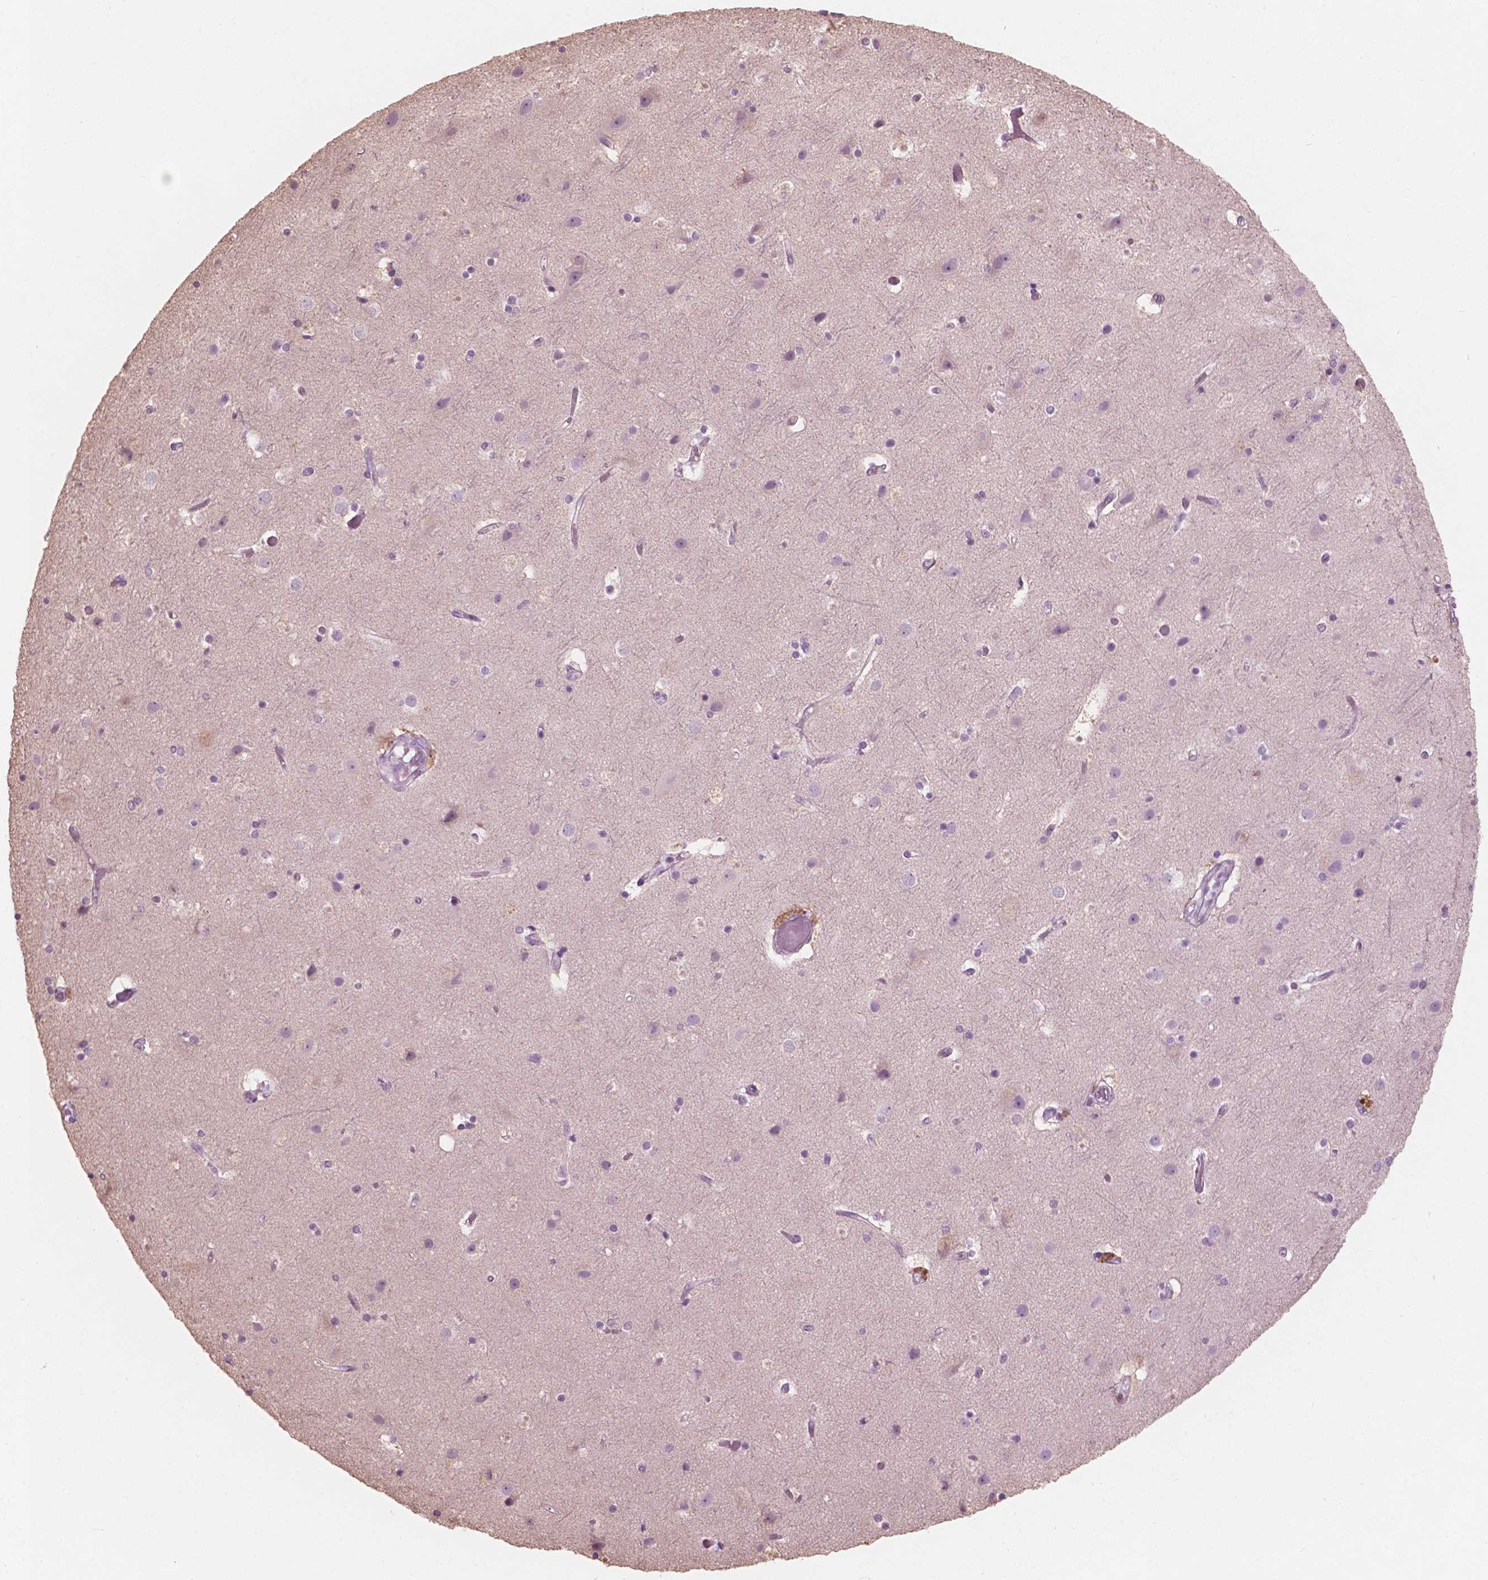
{"staining": {"intensity": "negative", "quantity": "none", "location": "none"}, "tissue": "cerebral cortex", "cell_type": "Endothelial cells", "image_type": "normal", "snomed": [{"axis": "morphology", "description": "Normal tissue, NOS"}, {"axis": "topography", "description": "Cerebral cortex"}], "caption": "High magnification brightfield microscopy of unremarkable cerebral cortex stained with DAB (brown) and counterstained with hematoxylin (blue): endothelial cells show no significant expression.", "gene": "AWAT1", "patient": {"sex": "female", "age": 52}}